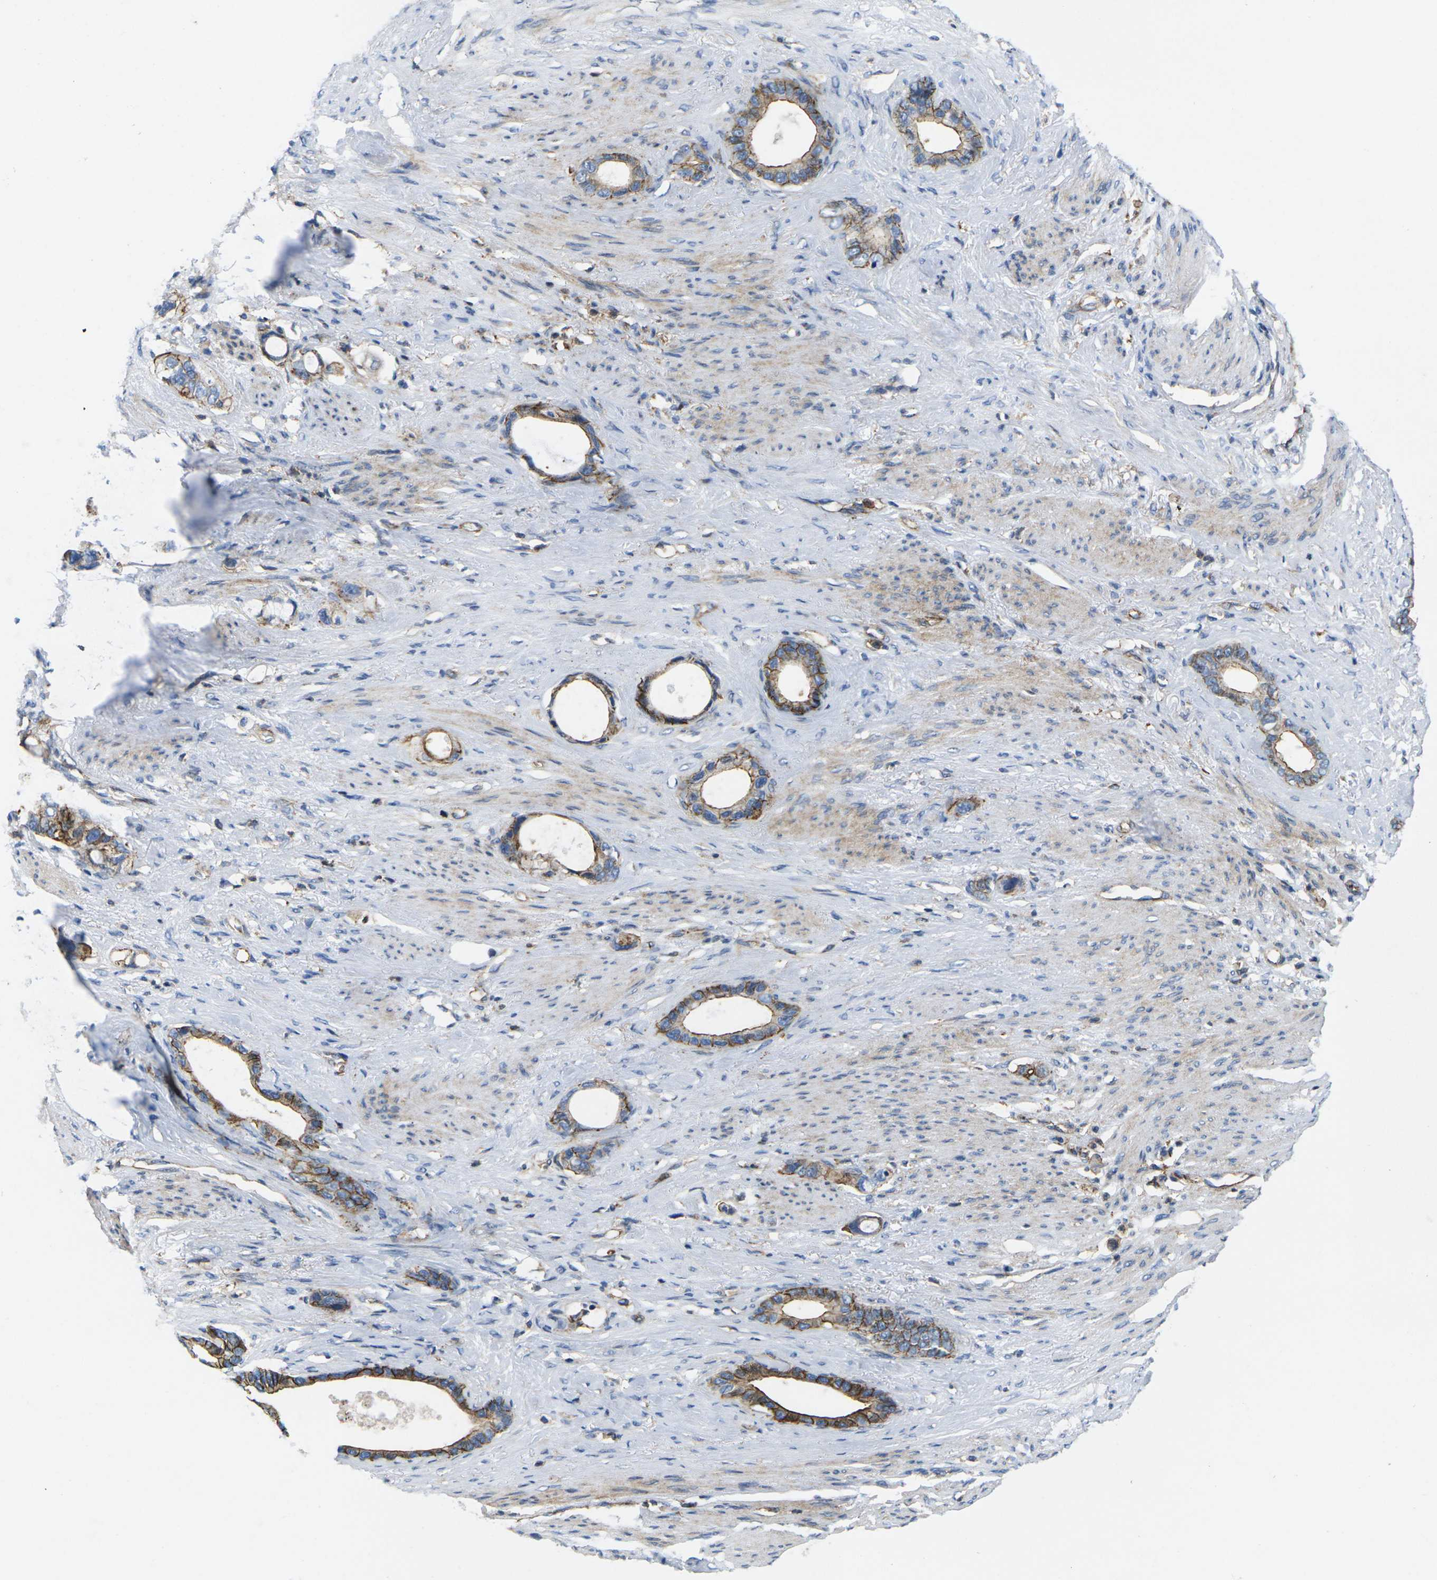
{"staining": {"intensity": "strong", "quantity": ">75%", "location": "cytoplasmic/membranous"}, "tissue": "stomach cancer", "cell_type": "Tumor cells", "image_type": "cancer", "snomed": [{"axis": "morphology", "description": "Adenocarcinoma, NOS"}, {"axis": "topography", "description": "Stomach"}], "caption": "Immunohistochemical staining of stomach cancer (adenocarcinoma) shows high levels of strong cytoplasmic/membranous staining in about >75% of tumor cells. (DAB (3,3'-diaminobenzidine) IHC, brown staining for protein, blue staining for nuclei).", "gene": "IQGAP1", "patient": {"sex": "female", "age": 75}}